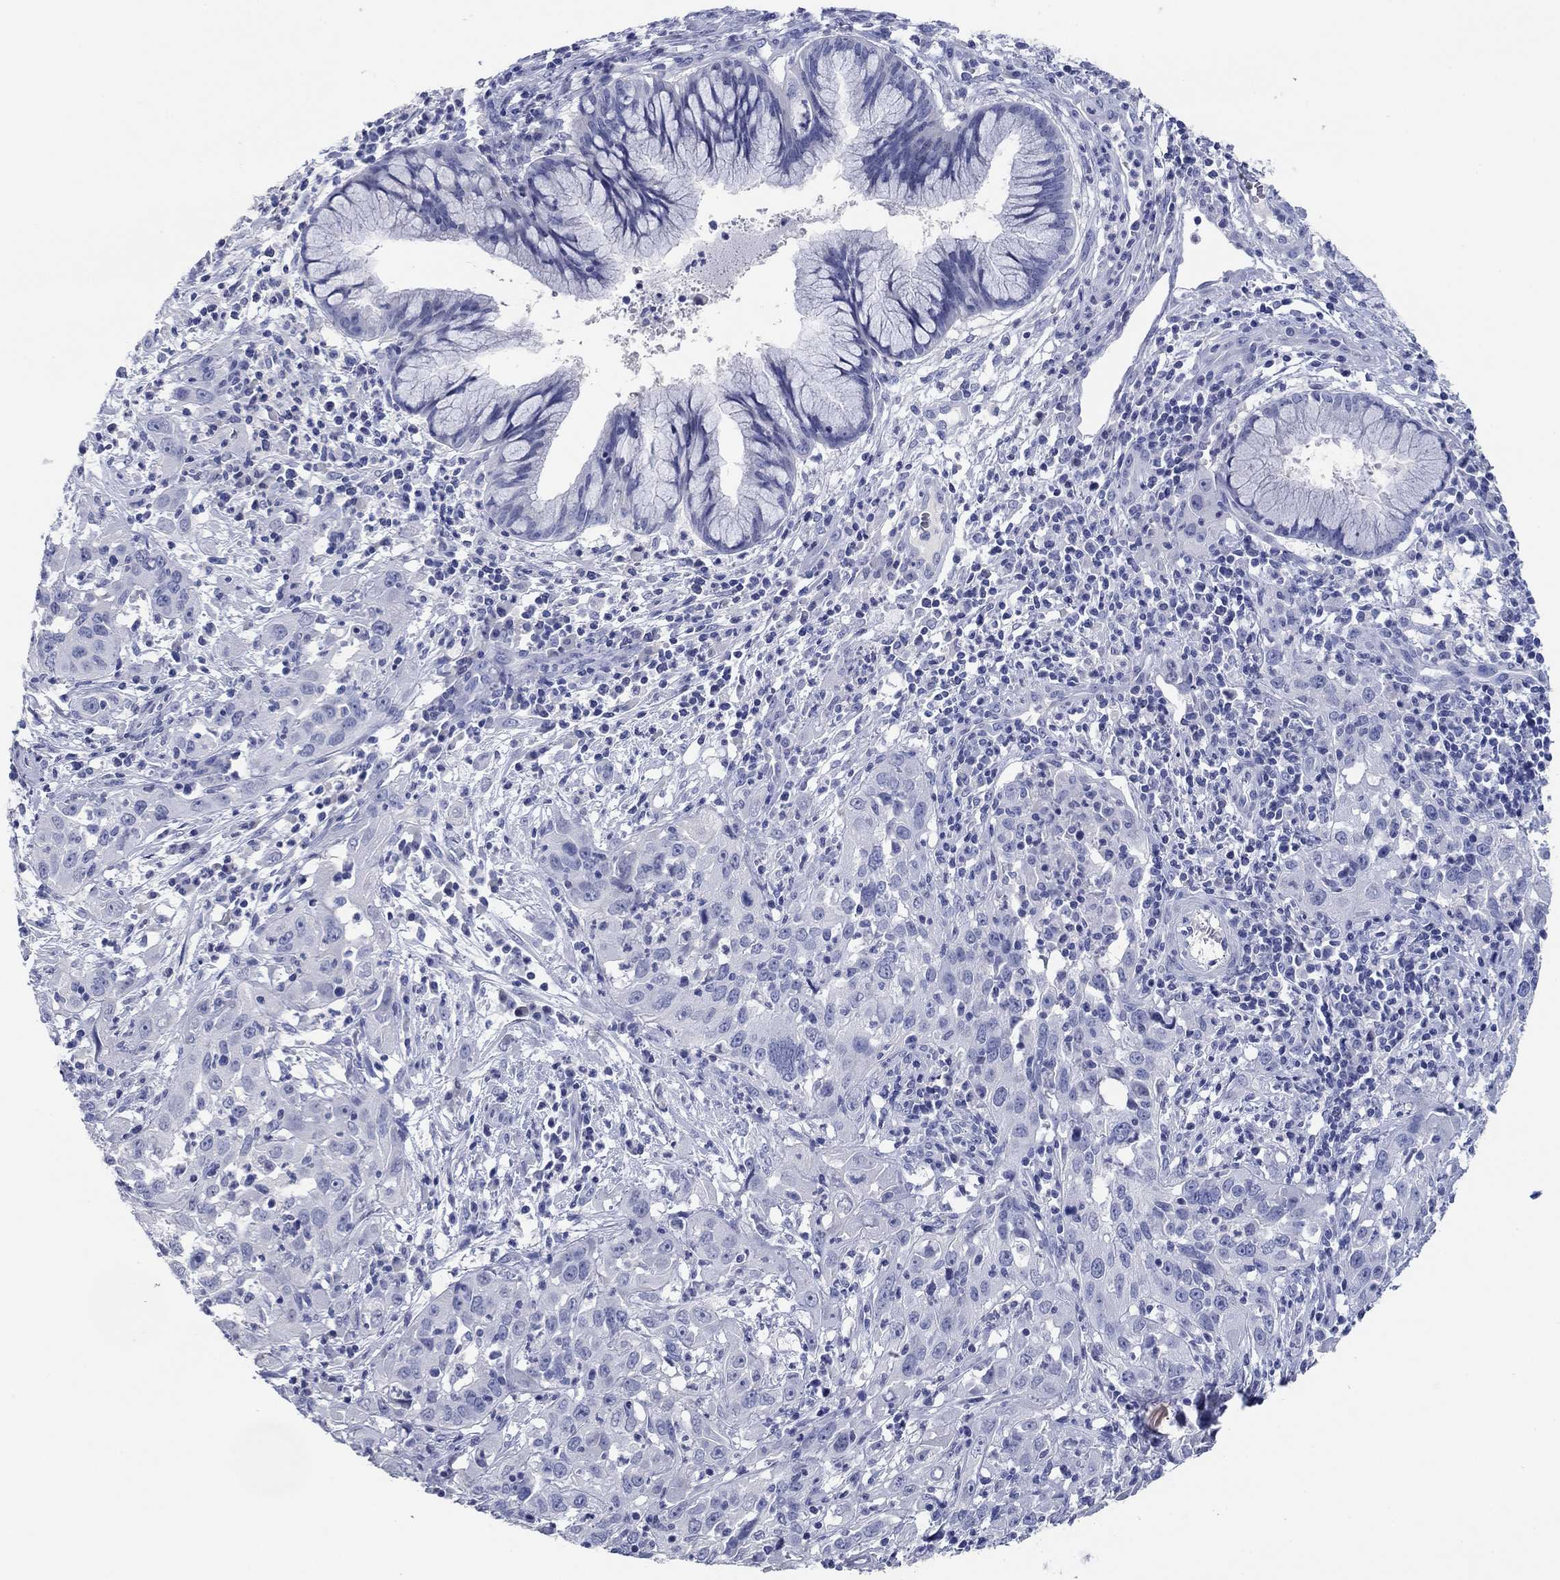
{"staining": {"intensity": "negative", "quantity": "none", "location": "none"}, "tissue": "cervical cancer", "cell_type": "Tumor cells", "image_type": "cancer", "snomed": [{"axis": "morphology", "description": "Squamous cell carcinoma, NOS"}, {"axis": "topography", "description": "Cervix"}], "caption": "Tumor cells show no significant protein staining in cervical cancer. Brightfield microscopy of immunohistochemistry (IHC) stained with DAB (brown) and hematoxylin (blue), captured at high magnification.", "gene": "POU5F1", "patient": {"sex": "female", "age": 32}}